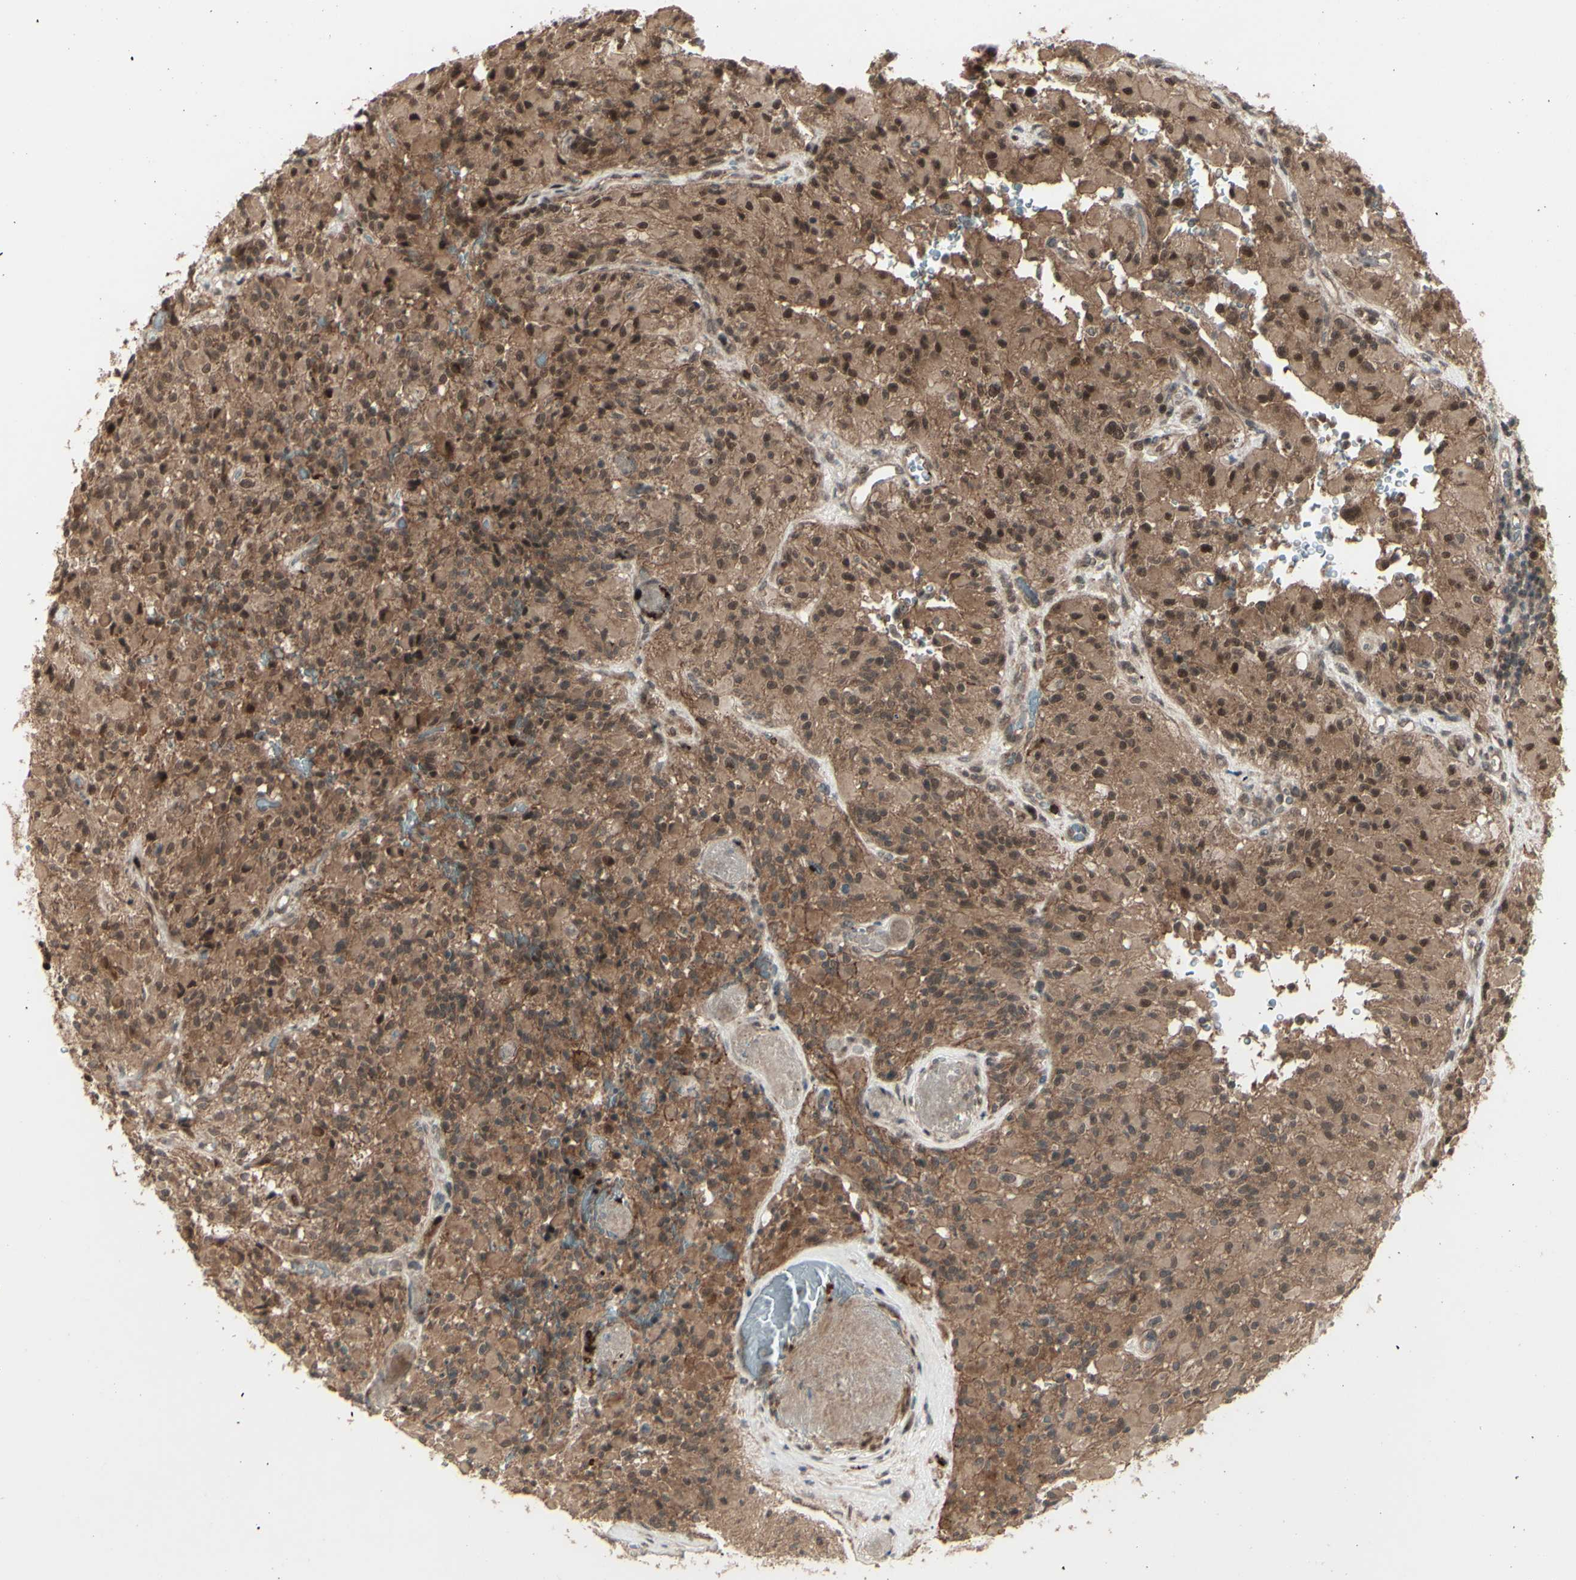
{"staining": {"intensity": "moderate", "quantity": ">75%", "location": "cytoplasmic/membranous,nuclear"}, "tissue": "glioma", "cell_type": "Tumor cells", "image_type": "cancer", "snomed": [{"axis": "morphology", "description": "Glioma, malignant, High grade"}, {"axis": "topography", "description": "Brain"}], "caption": "Moderate cytoplasmic/membranous and nuclear expression for a protein is identified in about >75% of tumor cells of malignant glioma (high-grade) using immunohistochemistry.", "gene": "MLF2", "patient": {"sex": "male", "age": 71}}